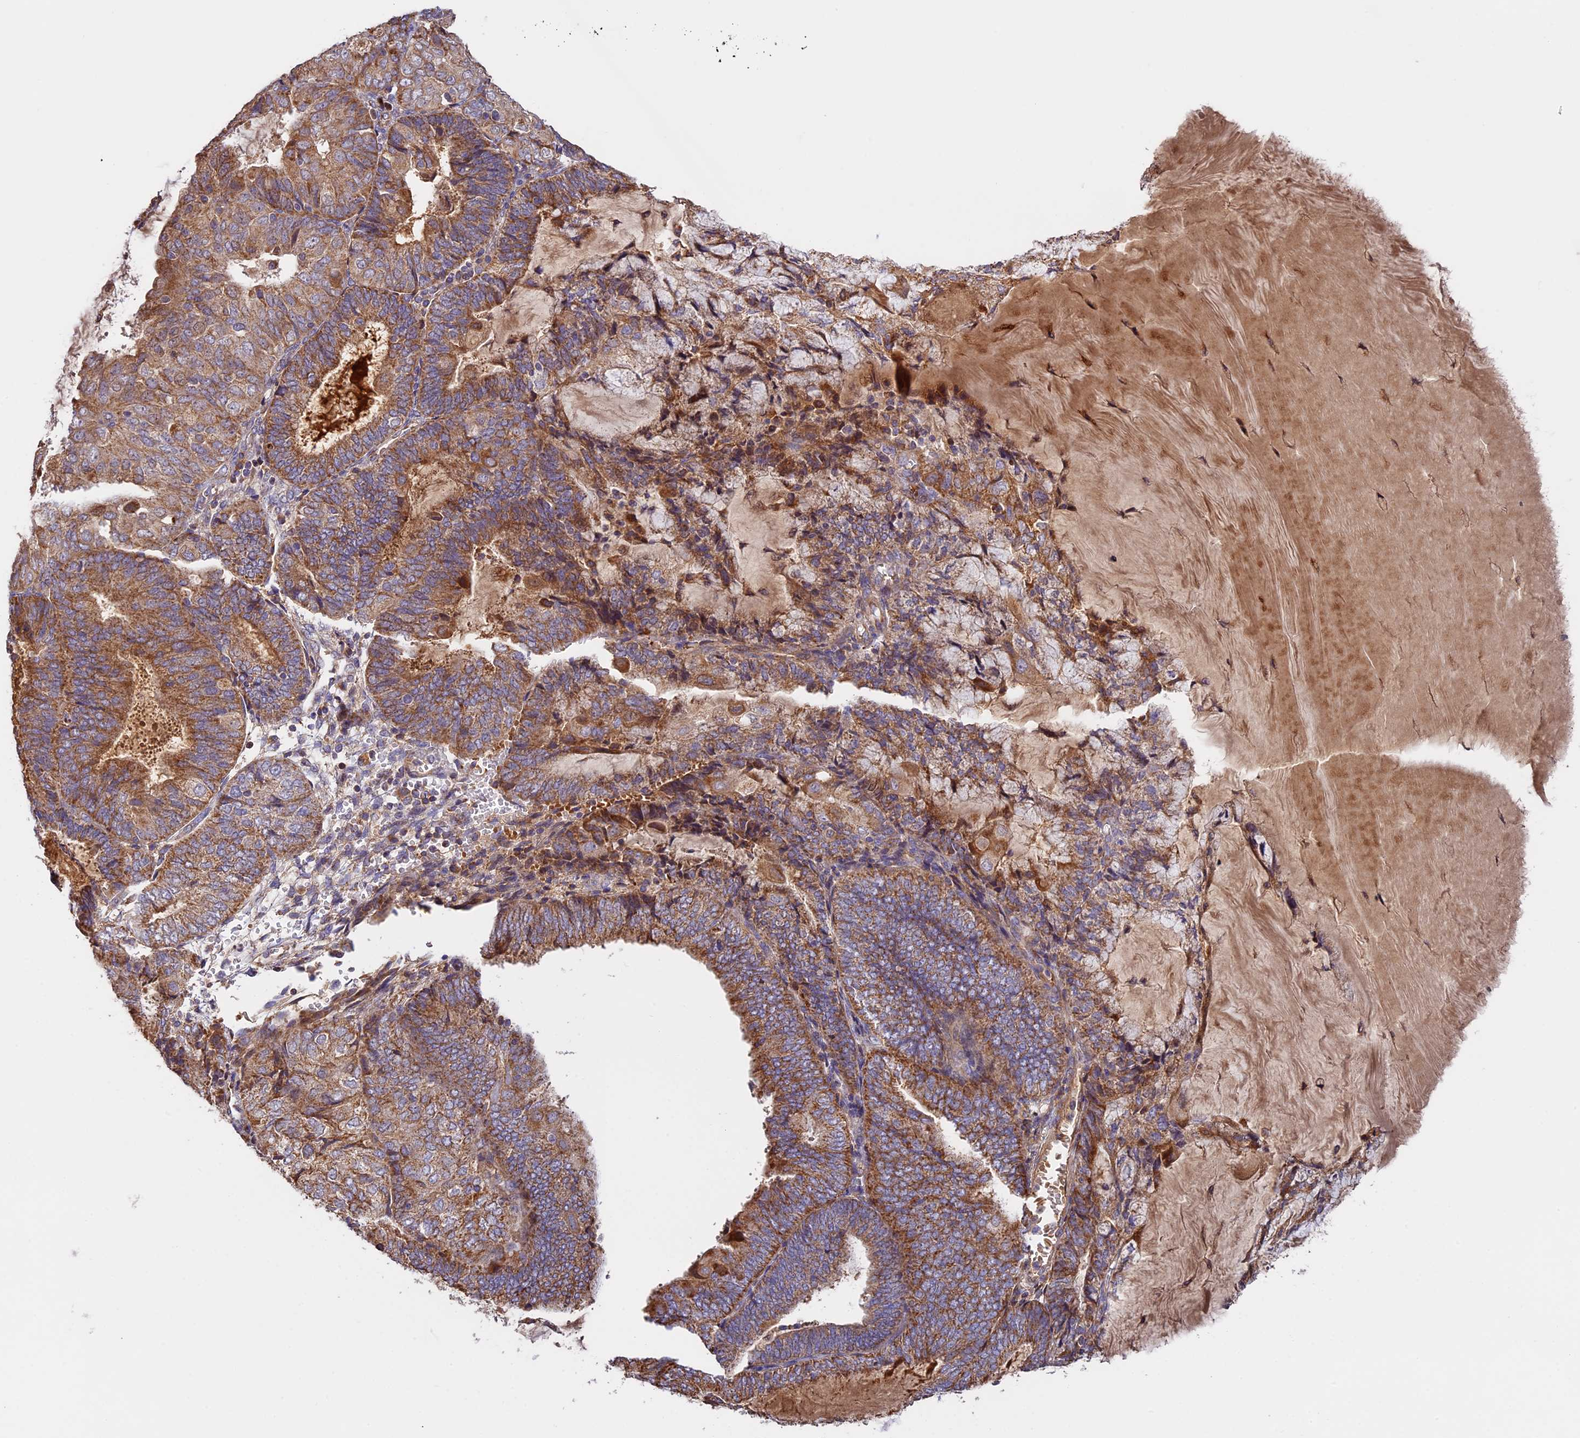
{"staining": {"intensity": "strong", "quantity": ">75%", "location": "cytoplasmic/membranous"}, "tissue": "endometrial cancer", "cell_type": "Tumor cells", "image_type": "cancer", "snomed": [{"axis": "morphology", "description": "Adenocarcinoma, NOS"}, {"axis": "topography", "description": "Endometrium"}], "caption": "Endometrial cancer stained with immunohistochemistry (IHC) reveals strong cytoplasmic/membranous expression in about >75% of tumor cells.", "gene": "OCEL1", "patient": {"sex": "female", "age": 81}}